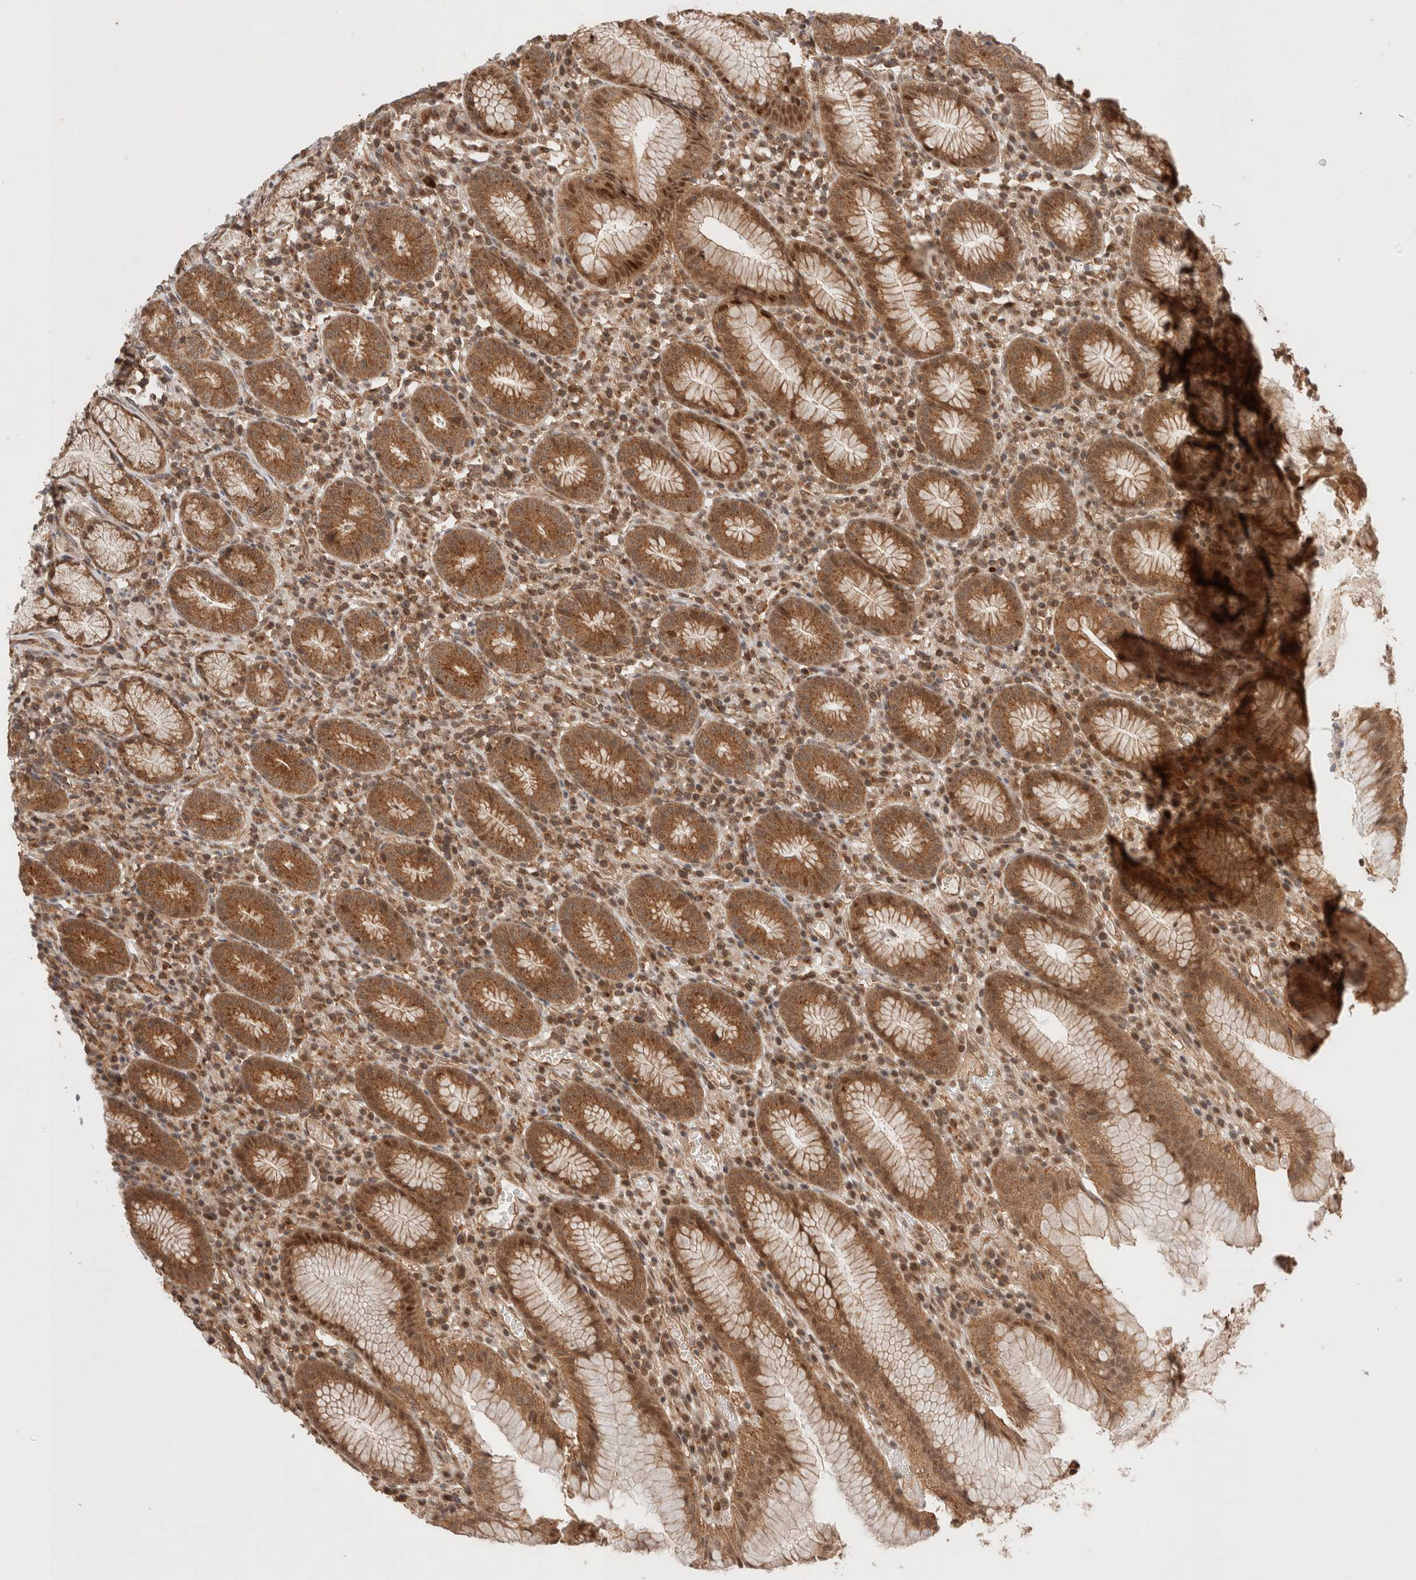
{"staining": {"intensity": "strong", "quantity": ">75%", "location": "cytoplasmic/membranous,nuclear"}, "tissue": "stomach", "cell_type": "Glandular cells", "image_type": "normal", "snomed": [{"axis": "morphology", "description": "Normal tissue, NOS"}, {"axis": "topography", "description": "Stomach"}], "caption": "Brown immunohistochemical staining in benign human stomach exhibits strong cytoplasmic/membranous,nuclear positivity in about >75% of glandular cells. Nuclei are stained in blue.", "gene": "SIKE1", "patient": {"sex": "male", "age": 55}}